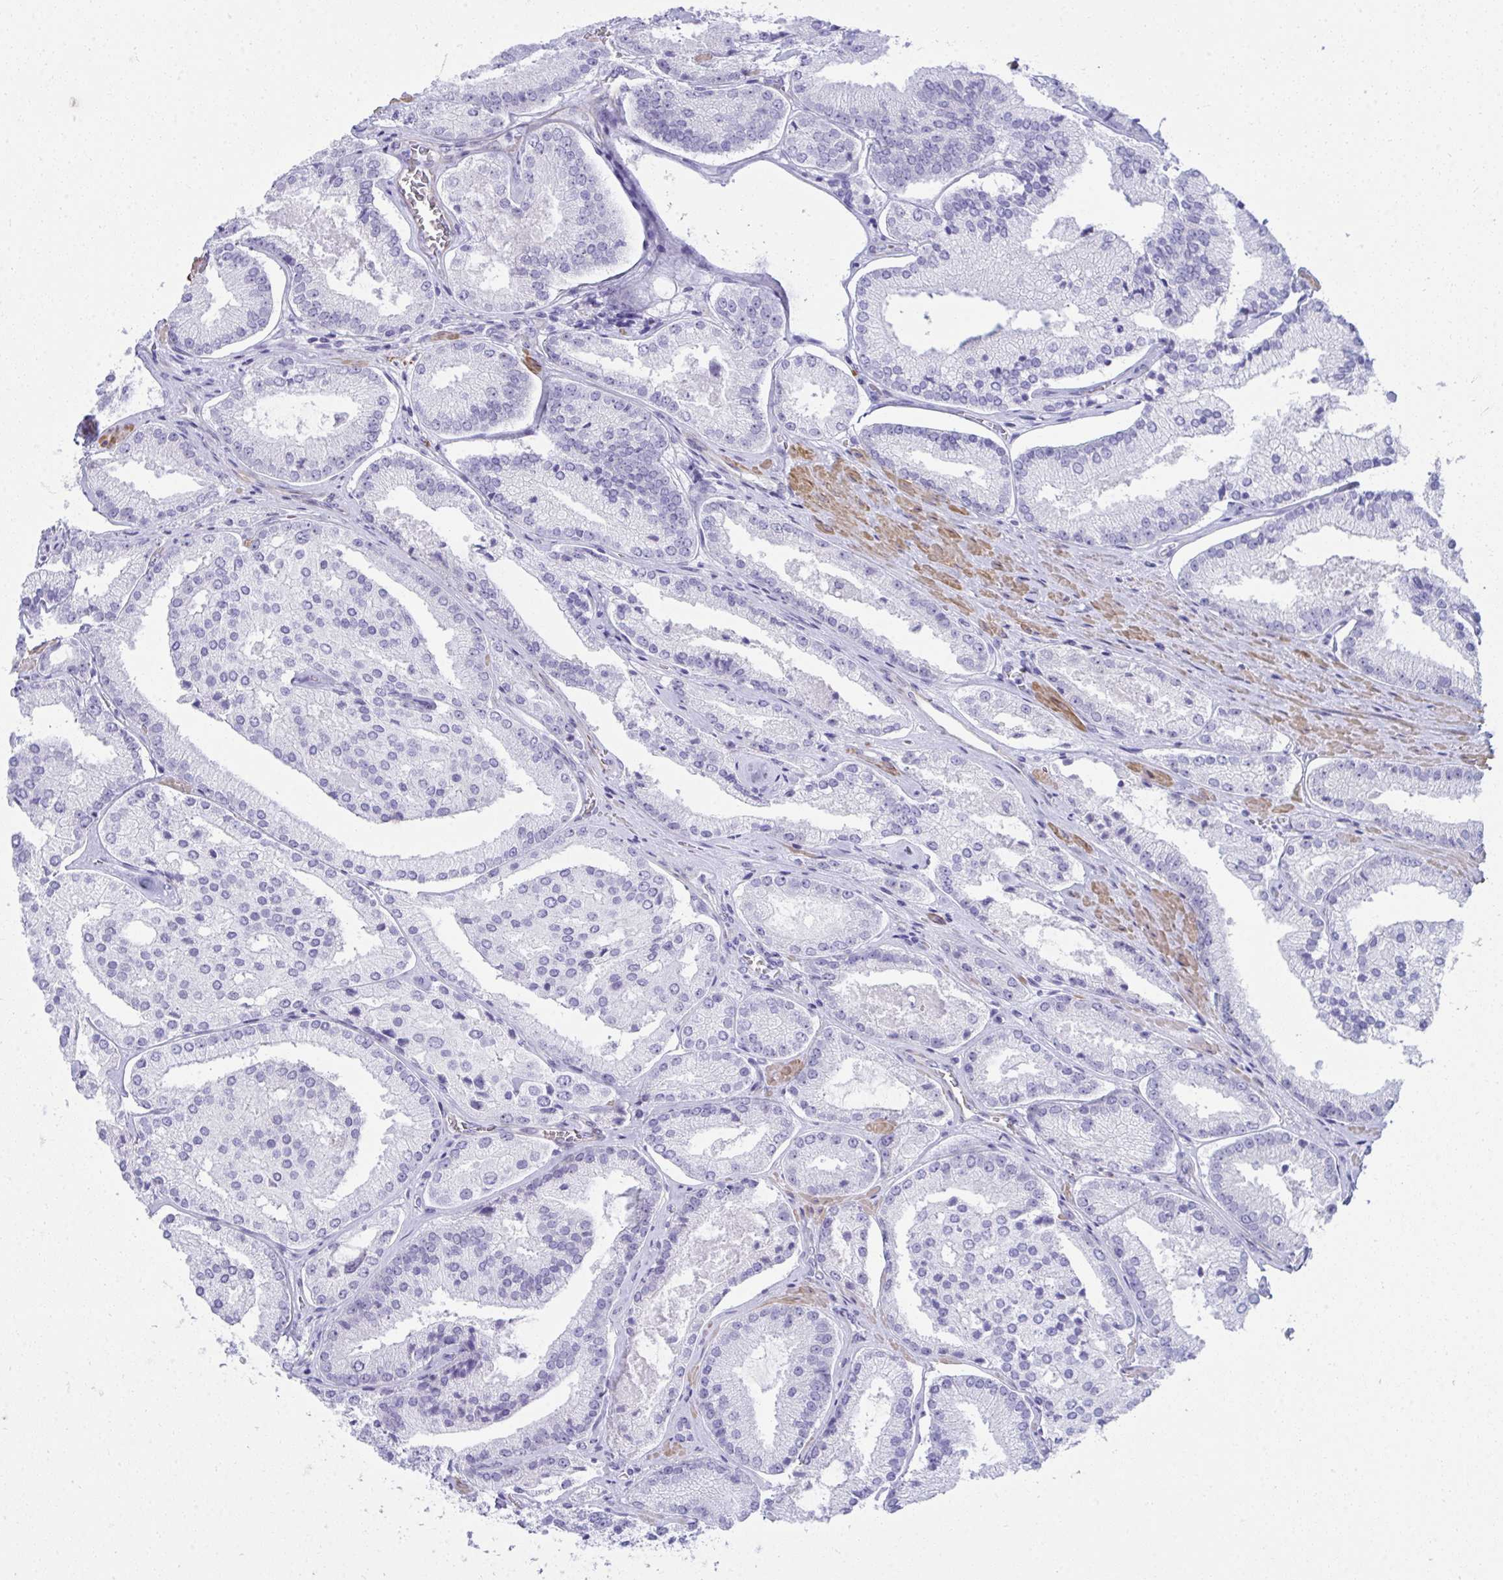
{"staining": {"intensity": "negative", "quantity": "none", "location": "none"}, "tissue": "prostate cancer", "cell_type": "Tumor cells", "image_type": "cancer", "snomed": [{"axis": "morphology", "description": "Adenocarcinoma, High grade"}, {"axis": "topography", "description": "Prostate"}], "caption": "Micrograph shows no protein expression in tumor cells of prostate cancer (adenocarcinoma (high-grade)) tissue. The staining was performed using DAB to visualize the protein expression in brown, while the nuclei were stained in blue with hematoxylin (Magnification: 20x).", "gene": "PUS7L", "patient": {"sex": "male", "age": 73}}